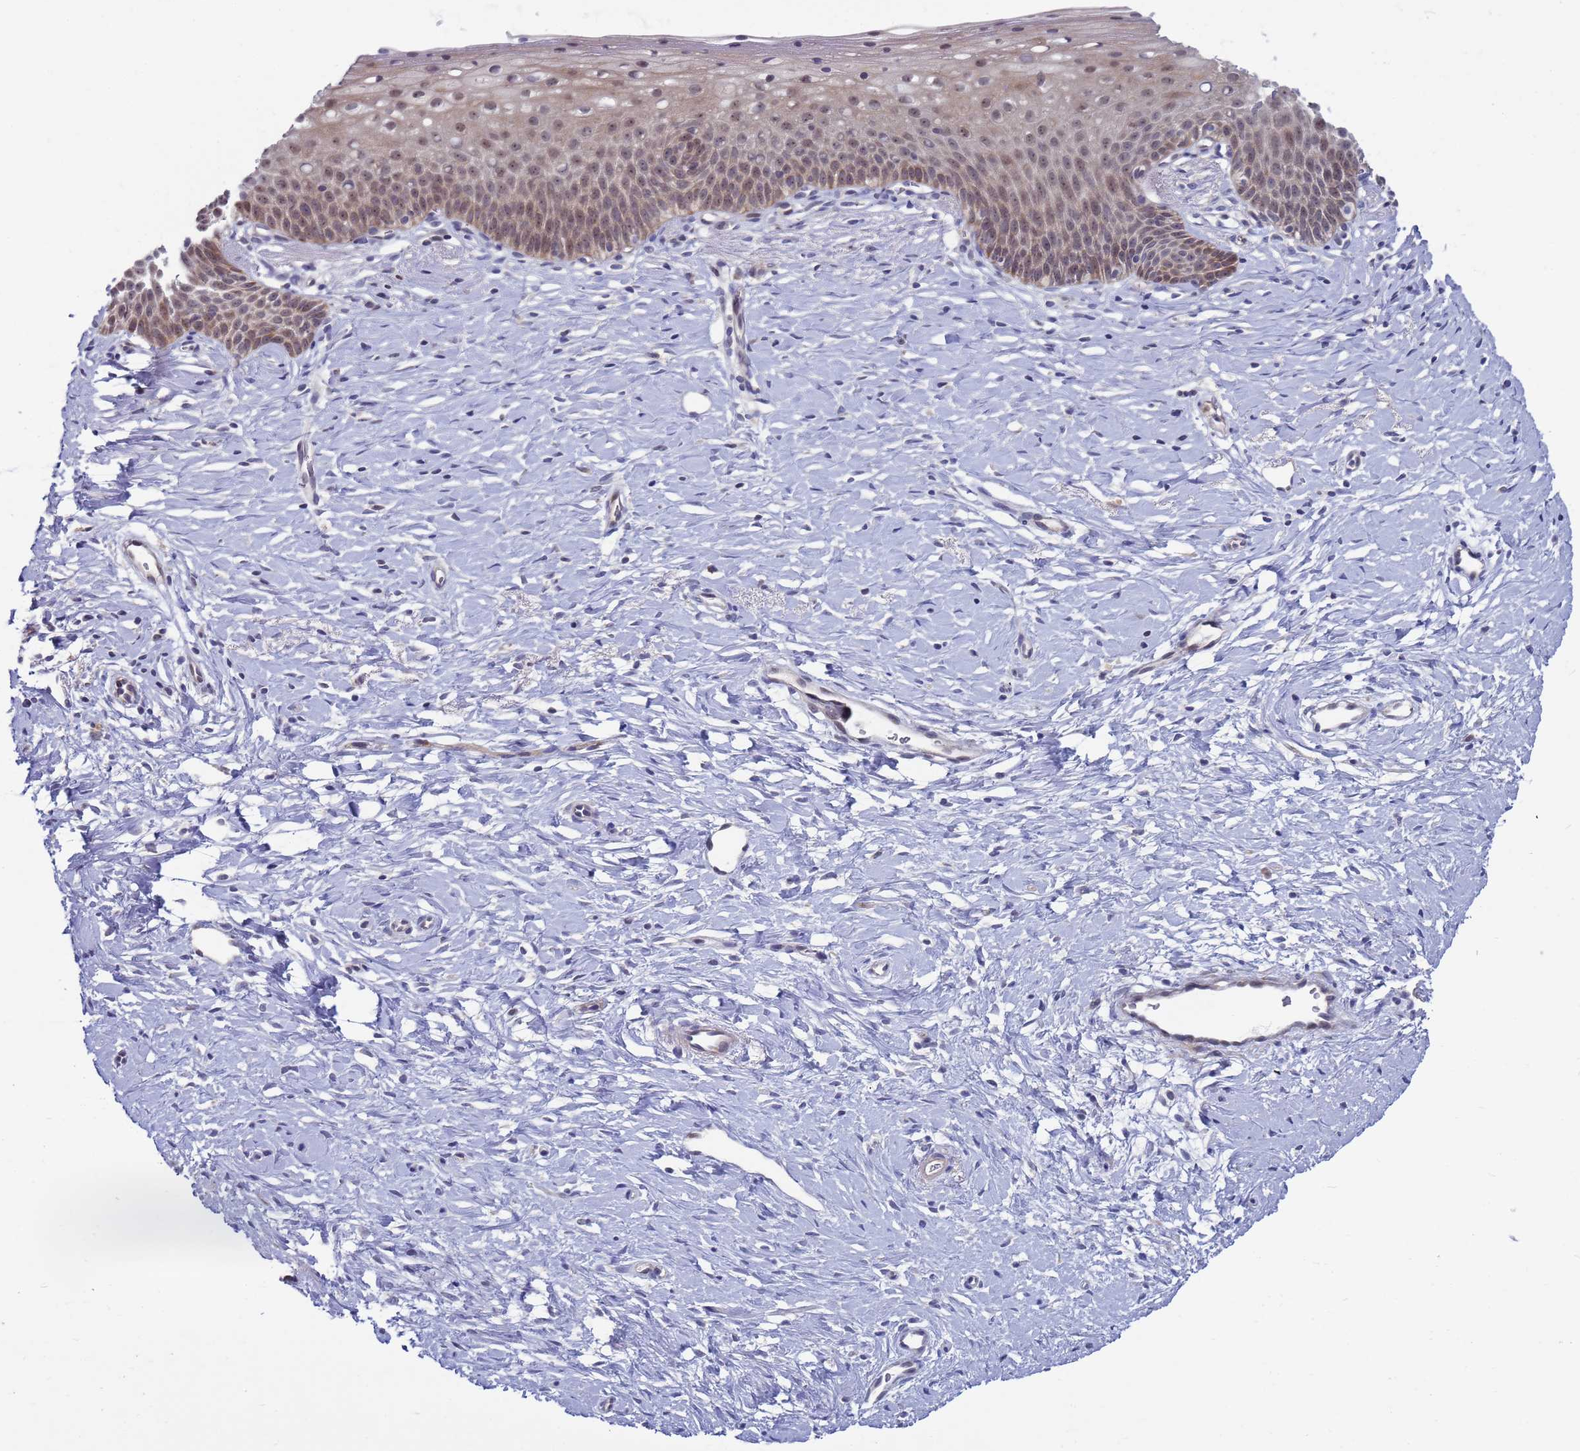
{"staining": {"intensity": "strong", "quantity": ">75%", "location": "cytoplasmic/membranous,nuclear"}, "tissue": "cervix", "cell_type": "Glandular cells", "image_type": "normal", "snomed": [{"axis": "morphology", "description": "Normal tissue, NOS"}, {"axis": "topography", "description": "Cervix"}], "caption": "A brown stain labels strong cytoplasmic/membranous,nuclear staining of a protein in glandular cells of unremarkable human cervix. (brown staining indicates protein expression, while blue staining denotes nuclei).", "gene": "ENOSF1", "patient": {"sex": "female", "age": 36}}